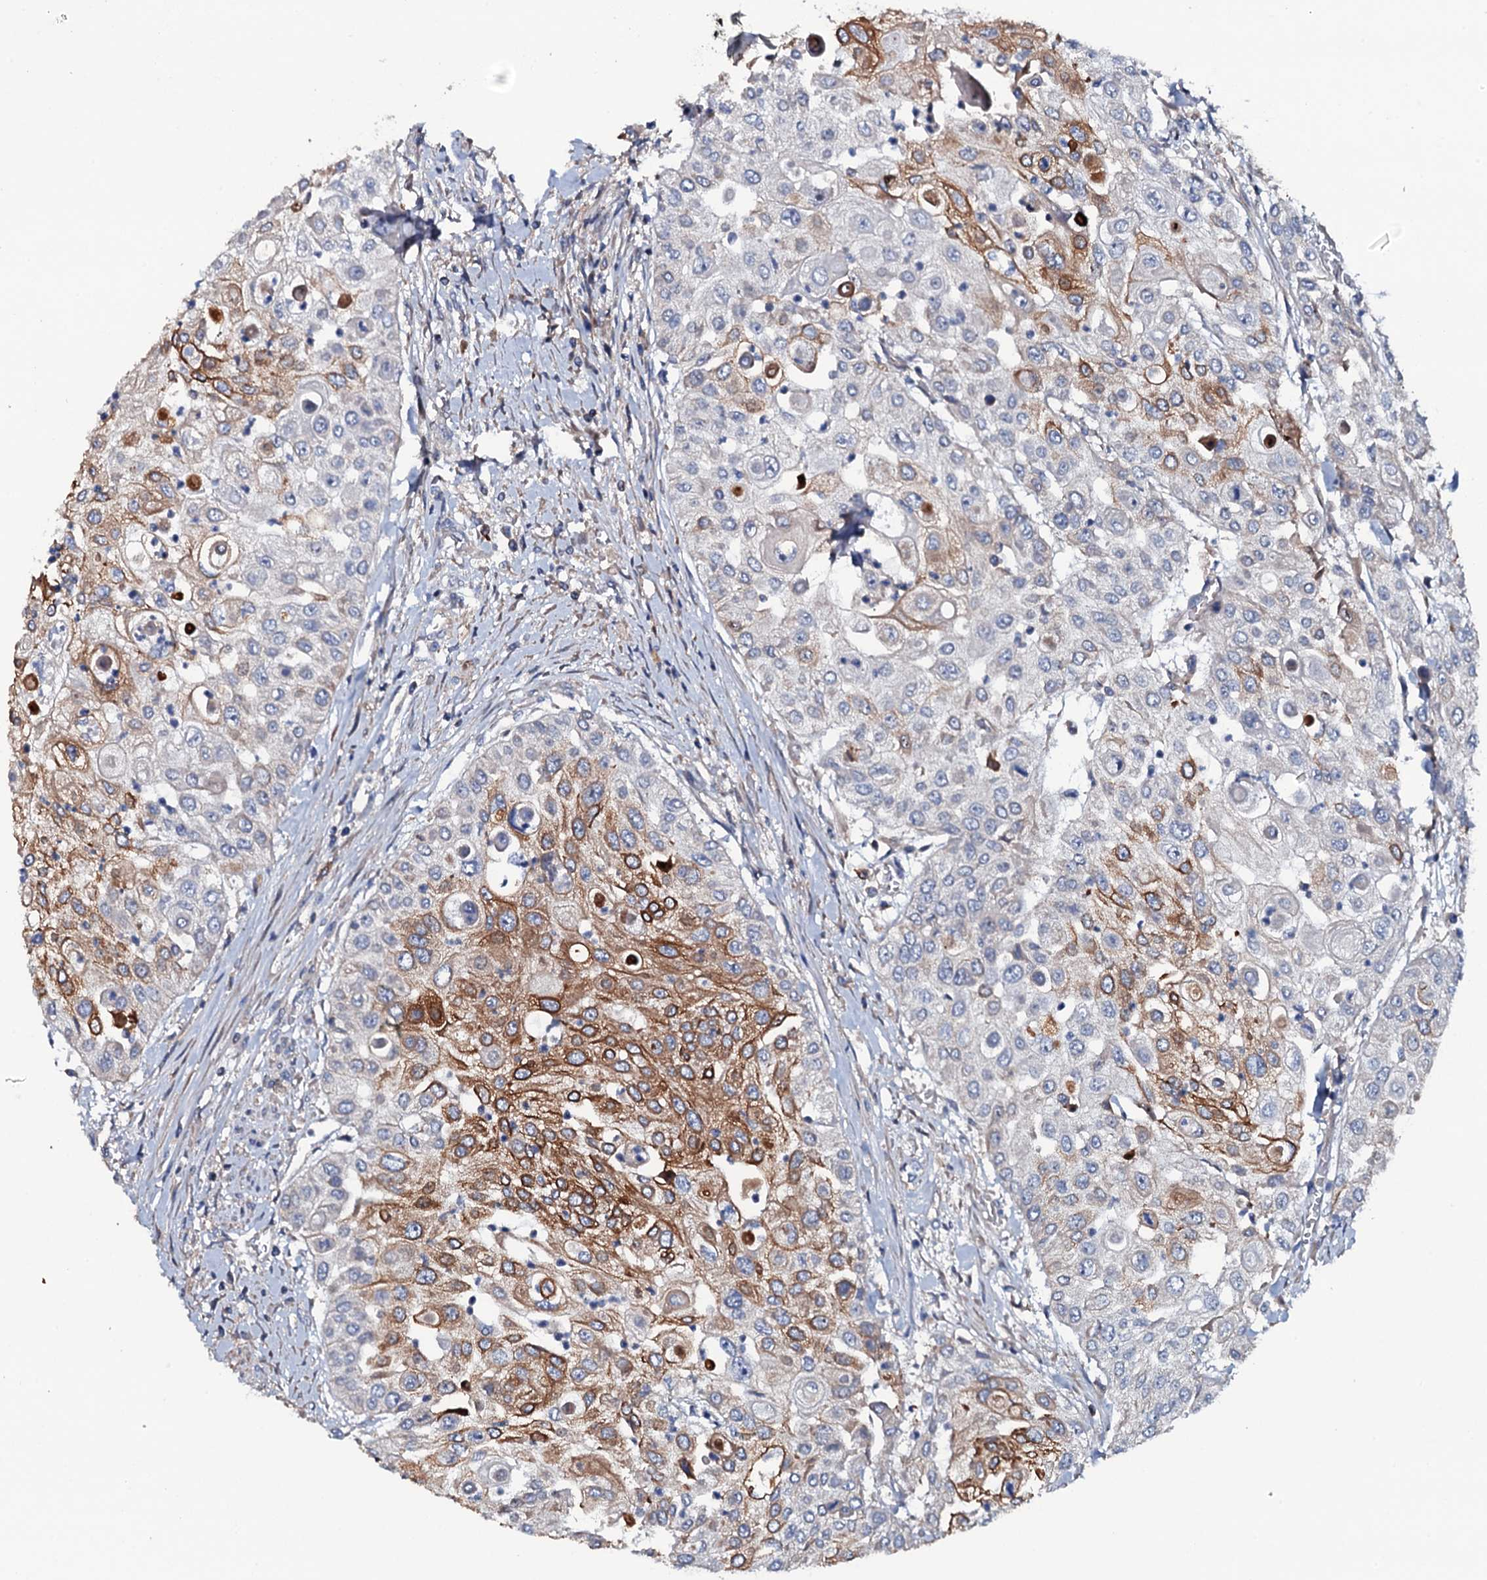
{"staining": {"intensity": "strong", "quantity": "25%-75%", "location": "cytoplasmic/membranous"}, "tissue": "urothelial cancer", "cell_type": "Tumor cells", "image_type": "cancer", "snomed": [{"axis": "morphology", "description": "Urothelial carcinoma, High grade"}, {"axis": "topography", "description": "Urinary bladder"}], "caption": "Protein positivity by immunohistochemistry (IHC) displays strong cytoplasmic/membranous staining in about 25%-75% of tumor cells in urothelial cancer.", "gene": "NEK1", "patient": {"sex": "female", "age": 79}}